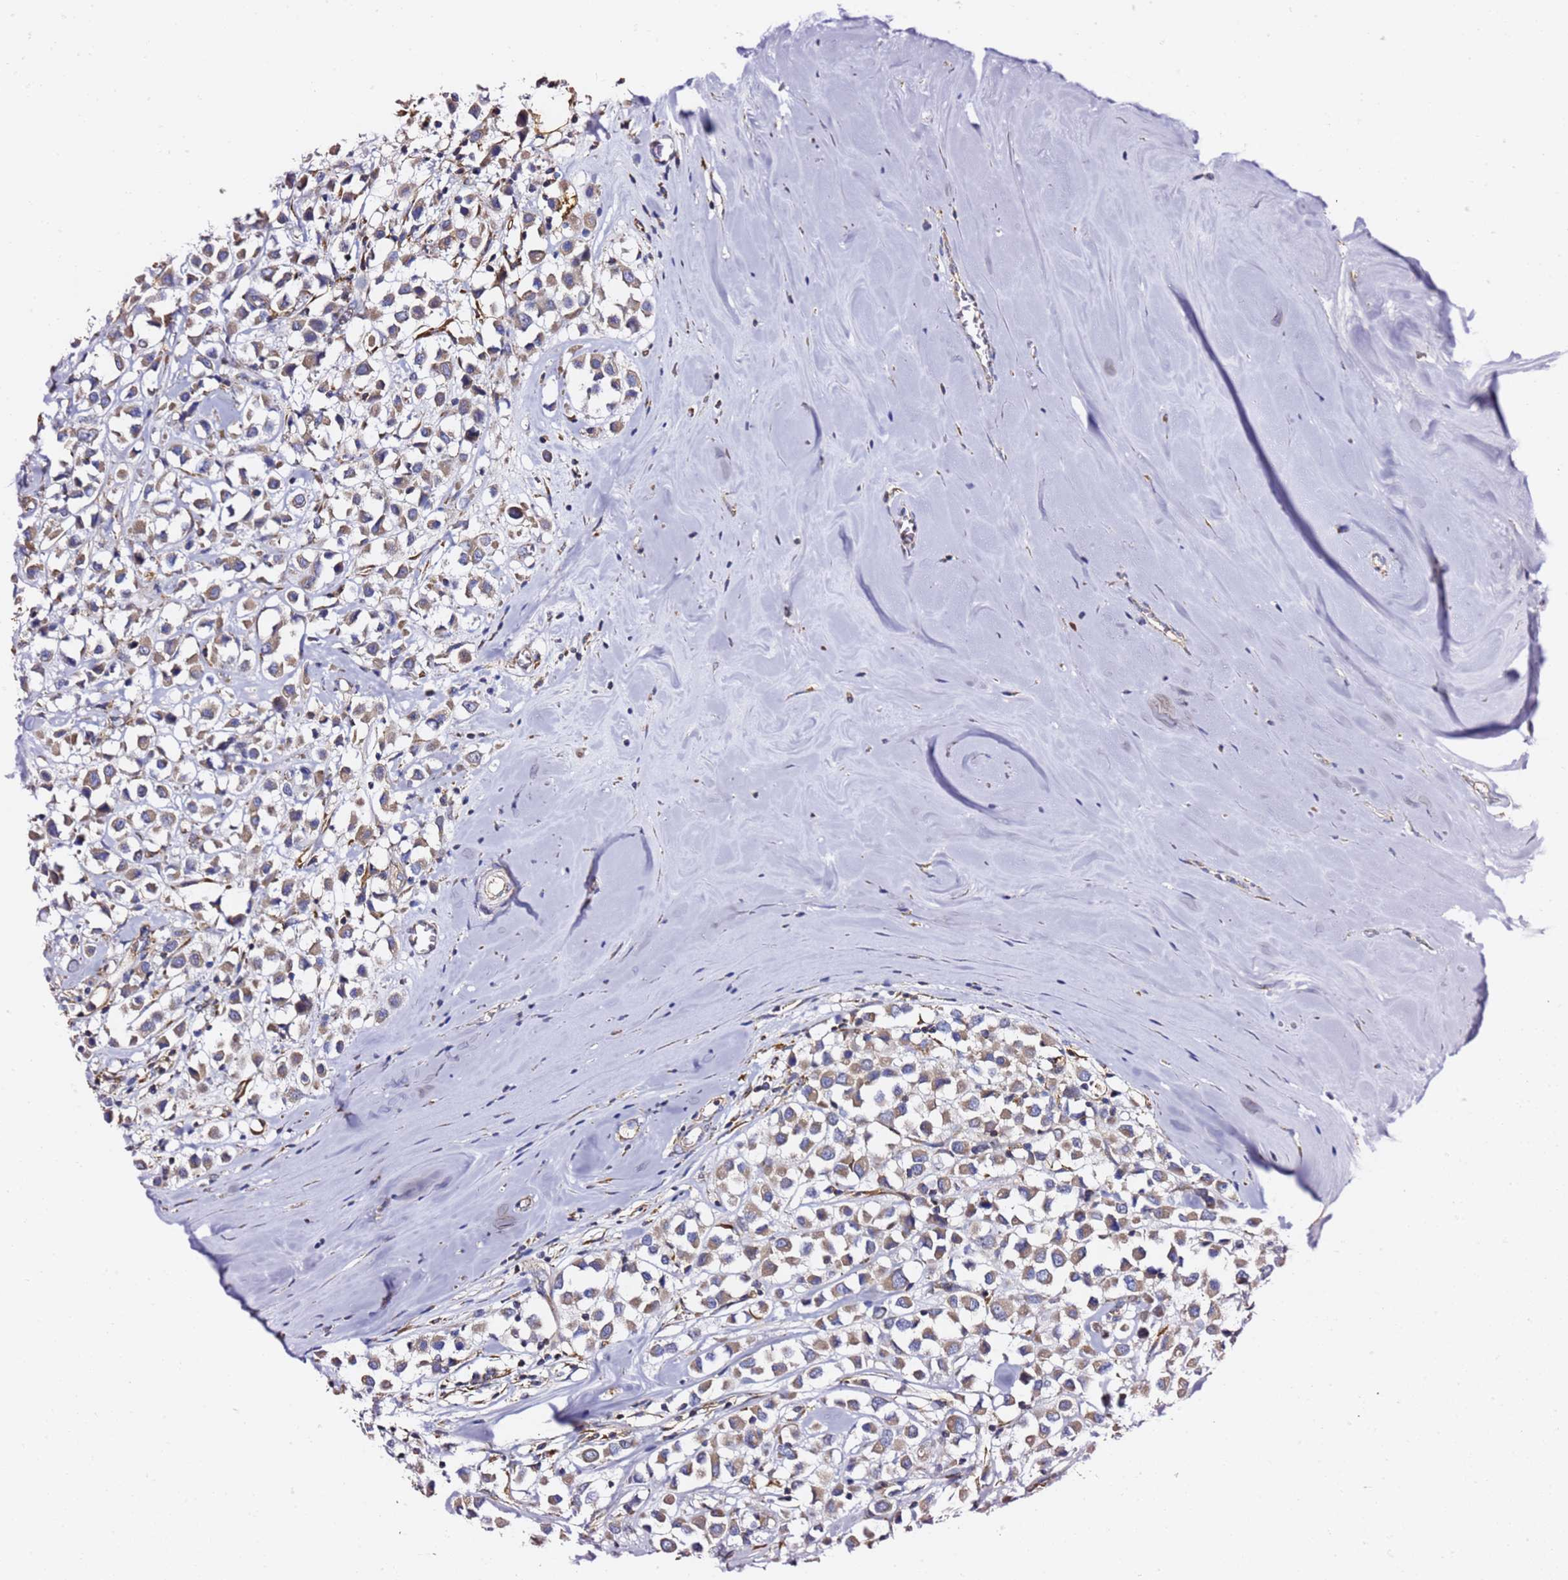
{"staining": {"intensity": "moderate", "quantity": ">75%", "location": "cytoplasmic/membranous"}, "tissue": "breast cancer", "cell_type": "Tumor cells", "image_type": "cancer", "snomed": [{"axis": "morphology", "description": "Duct carcinoma"}, {"axis": "topography", "description": "Breast"}], "caption": "This micrograph shows breast infiltrating ductal carcinoma stained with immunohistochemistry to label a protein in brown. The cytoplasmic/membranous of tumor cells show moderate positivity for the protein. Nuclei are counter-stained blue.", "gene": "C19orf12", "patient": {"sex": "female", "age": 61}}